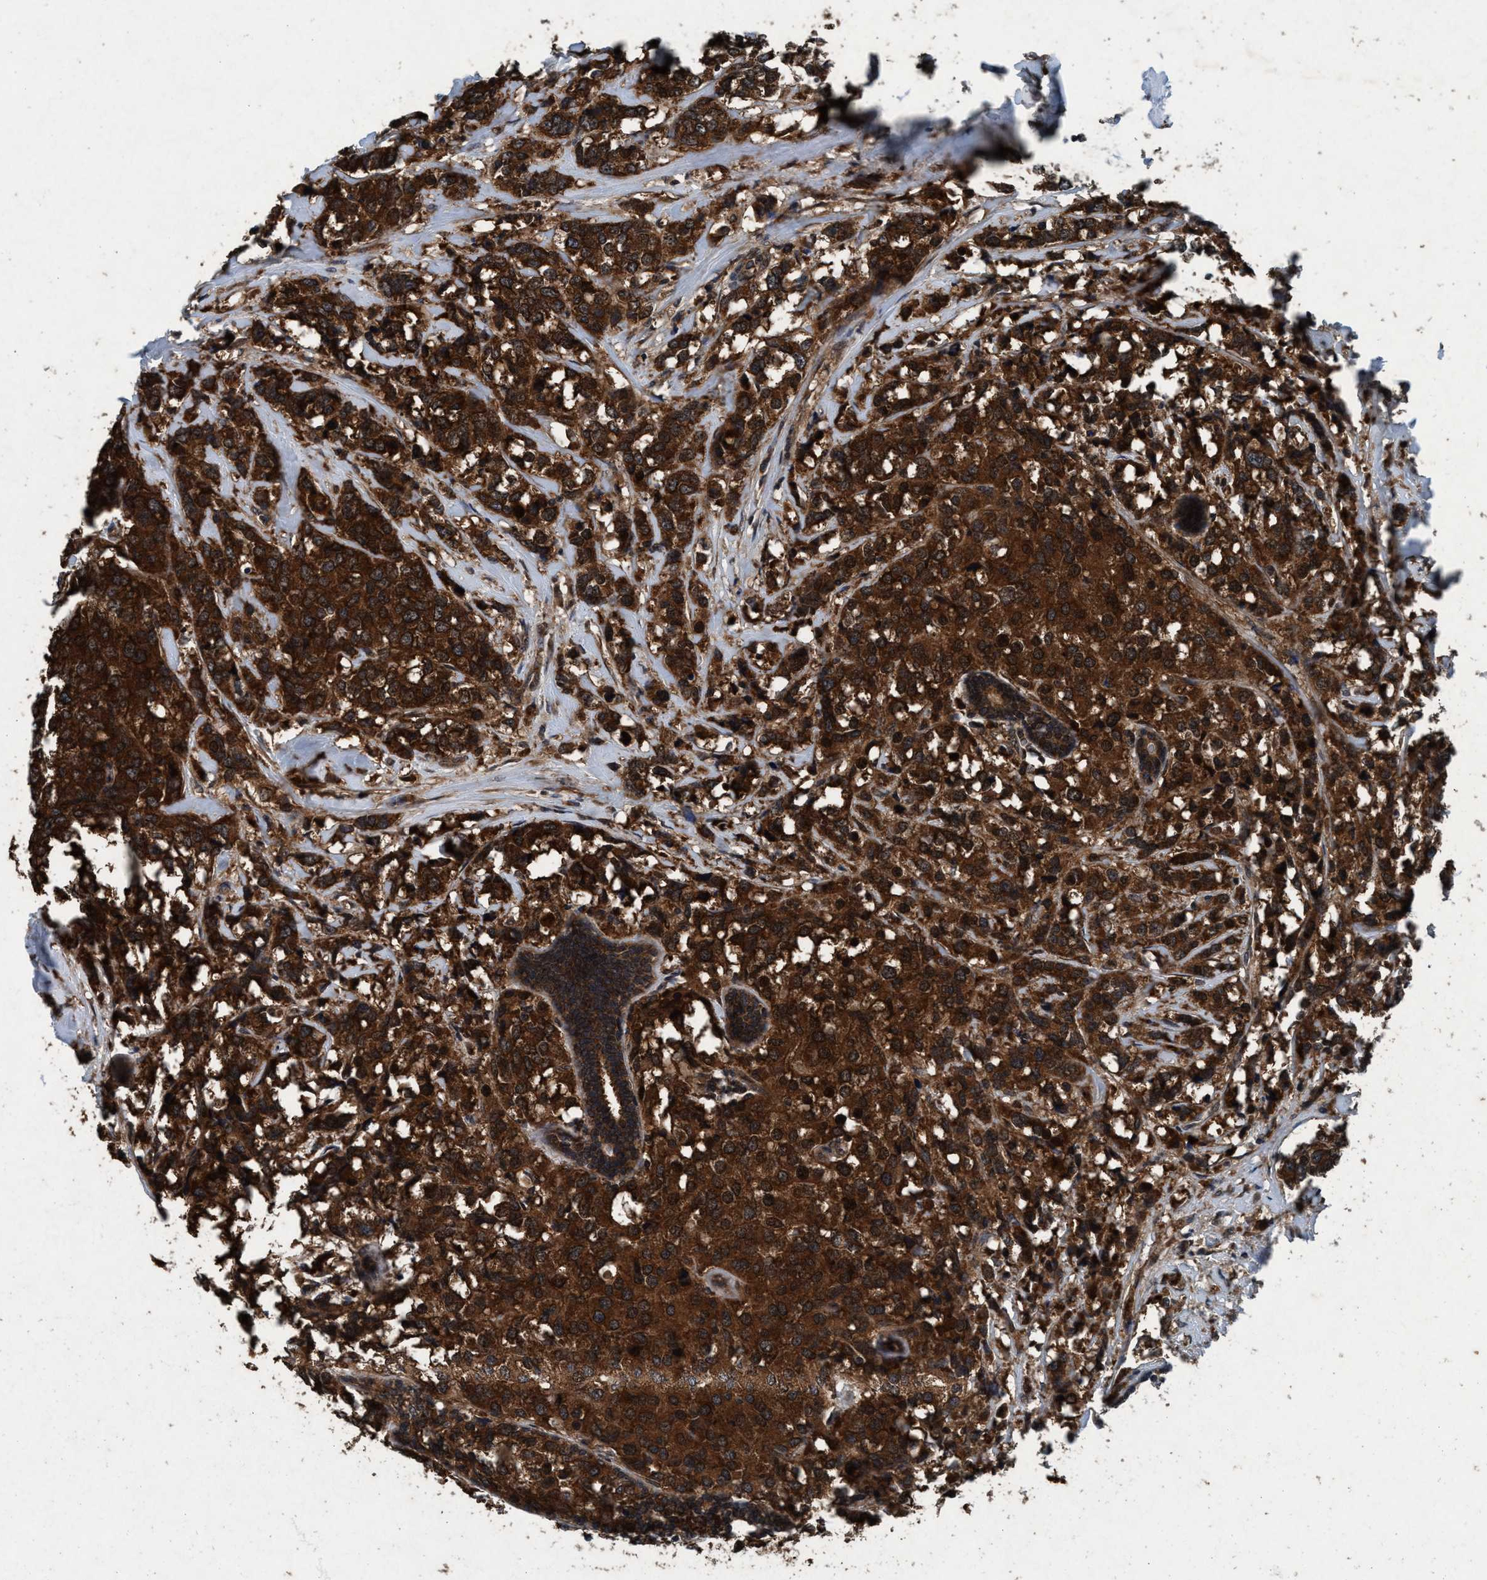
{"staining": {"intensity": "strong", "quantity": ">75%", "location": "cytoplasmic/membranous"}, "tissue": "breast cancer", "cell_type": "Tumor cells", "image_type": "cancer", "snomed": [{"axis": "morphology", "description": "Lobular carcinoma"}, {"axis": "topography", "description": "Breast"}], "caption": "A photomicrograph of breast cancer (lobular carcinoma) stained for a protein shows strong cytoplasmic/membranous brown staining in tumor cells.", "gene": "AKT1S1", "patient": {"sex": "female", "age": 59}}